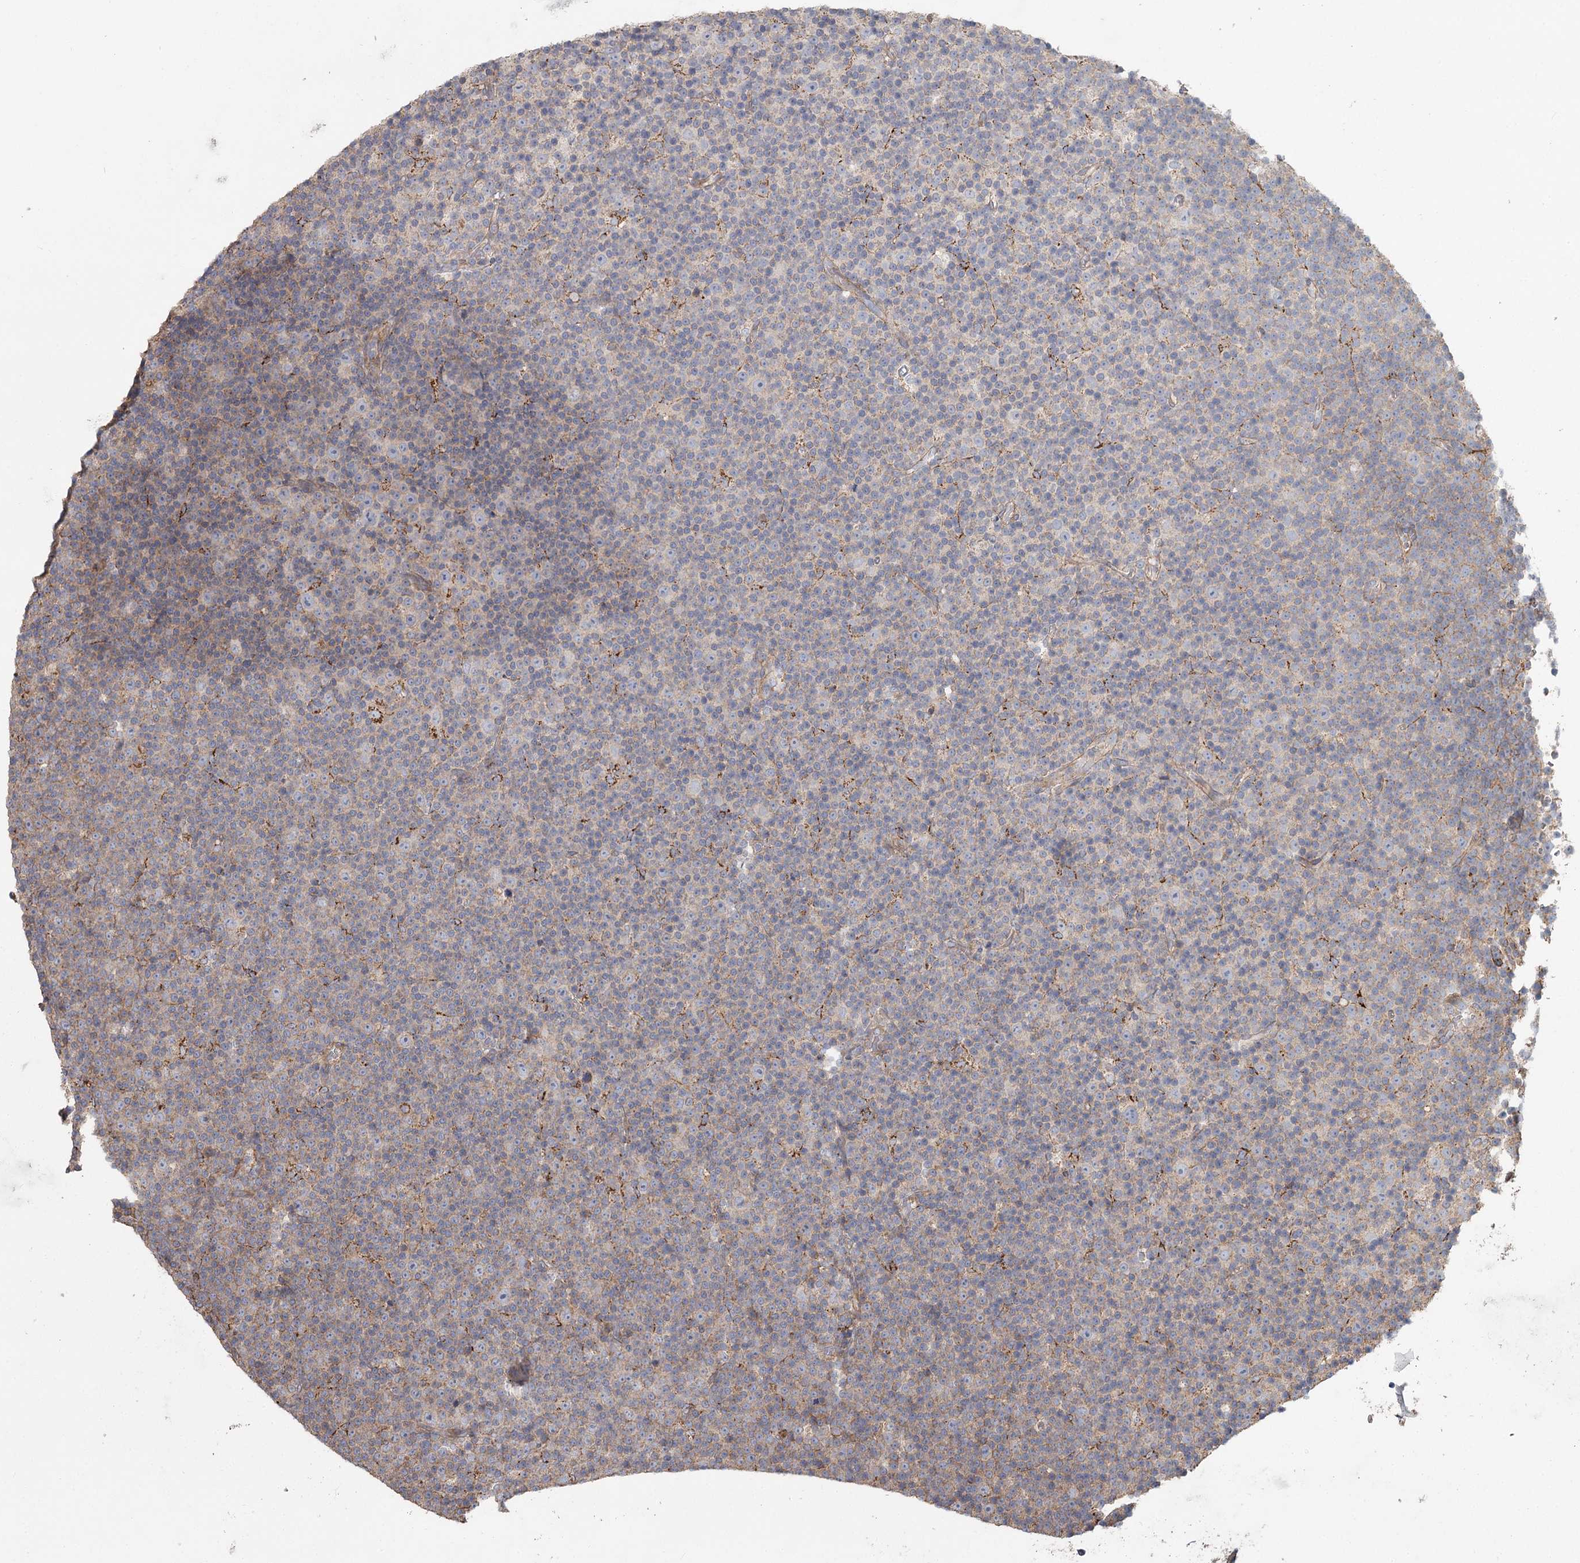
{"staining": {"intensity": "negative", "quantity": "none", "location": "none"}, "tissue": "lymphoma", "cell_type": "Tumor cells", "image_type": "cancer", "snomed": [{"axis": "morphology", "description": "Malignant lymphoma, non-Hodgkin's type, Low grade"}, {"axis": "topography", "description": "Lymph node"}], "caption": "Immunohistochemistry (IHC) histopathology image of human low-grade malignant lymphoma, non-Hodgkin's type stained for a protein (brown), which displays no positivity in tumor cells.", "gene": "DHRS9", "patient": {"sex": "female", "age": 67}}